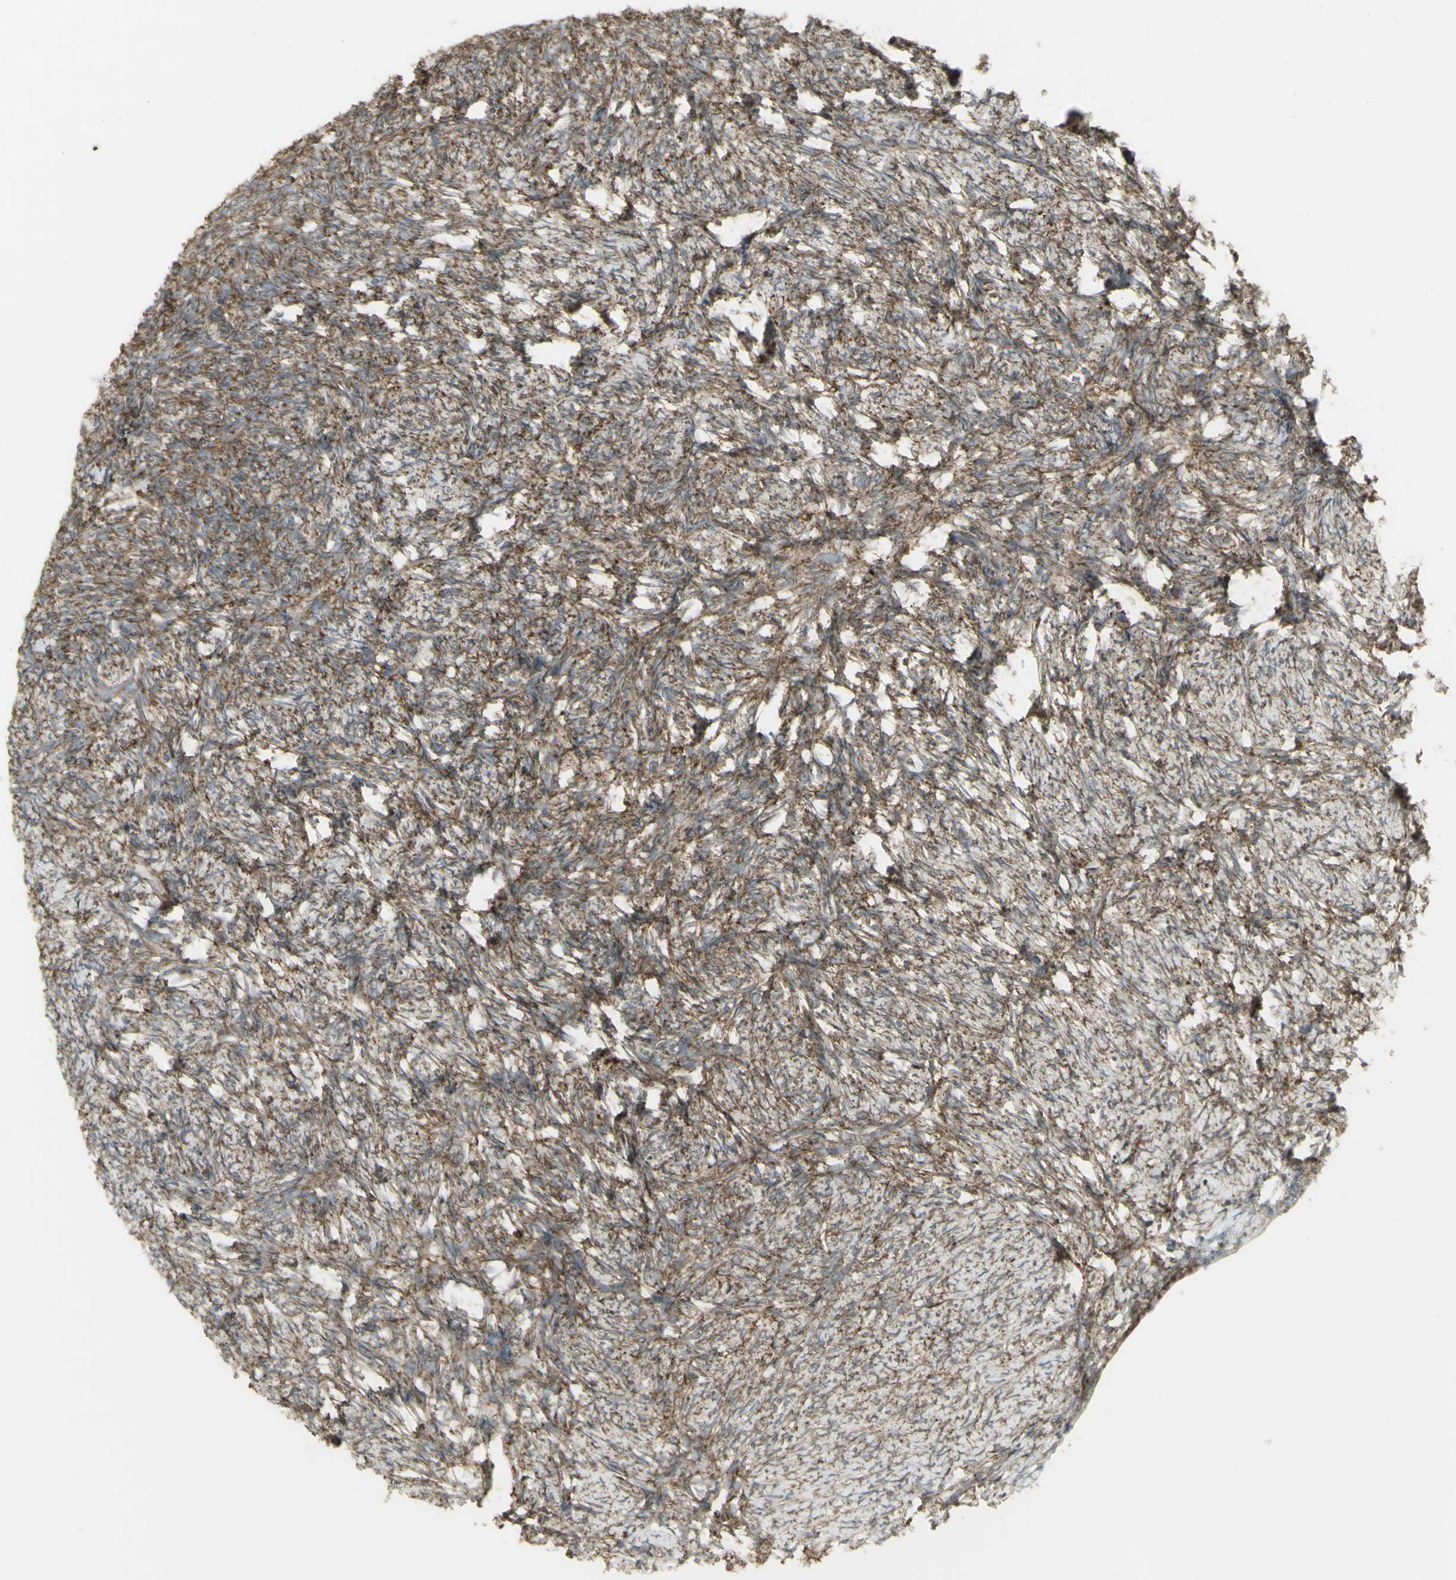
{"staining": {"intensity": "moderate", "quantity": ">75%", "location": "cytoplasmic/membranous"}, "tissue": "ovary", "cell_type": "Ovarian stroma cells", "image_type": "normal", "snomed": [{"axis": "morphology", "description": "Normal tissue, NOS"}, {"axis": "topography", "description": "Ovary"}], "caption": "Protein expression analysis of normal ovary exhibits moderate cytoplasmic/membranous expression in approximately >75% of ovarian stroma cells.", "gene": "FKBP3", "patient": {"sex": "female", "age": 60}}